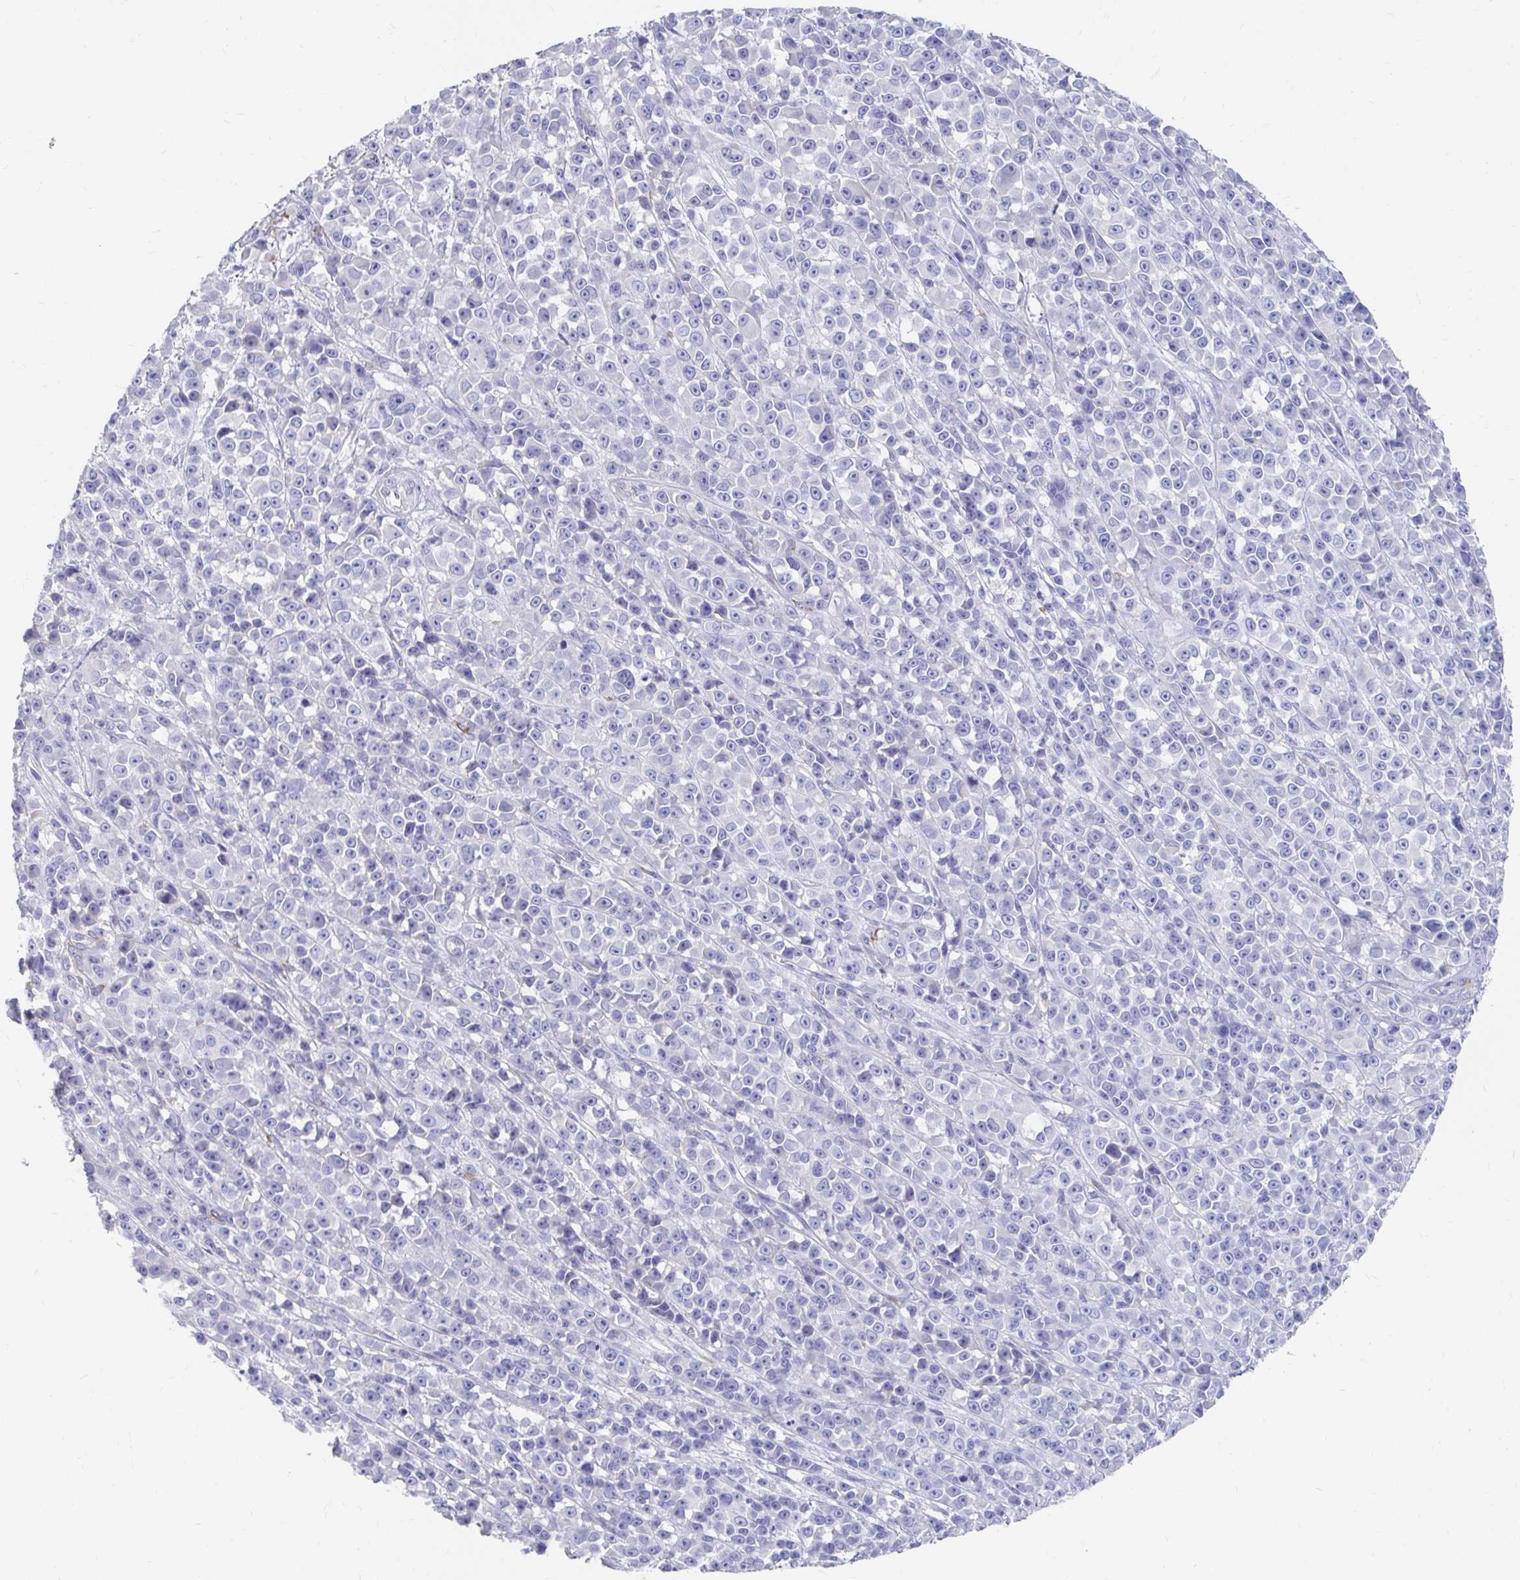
{"staining": {"intensity": "negative", "quantity": "none", "location": "none"}, "tissue": "melanoma", "cell_type": "Tumor cells", "image_type": "cancer", "snomed": [{"axis": "morphology", "description": "Malignant melanoma, NOS"}, {"axis": "topography", "description": "Skin"}, {"axis": "topography", "description": "Skin of back"}], "caption": "High magnification brightfield microscopy of malignant melanoma stained with DAB (3,3'-diaminobenzidine) (brown) and counterstained with hematoxylin (blue): tumor cells show no significant positivity.", "gene": "LAMC3", "patient": {"sex": "male", "age": 91}}